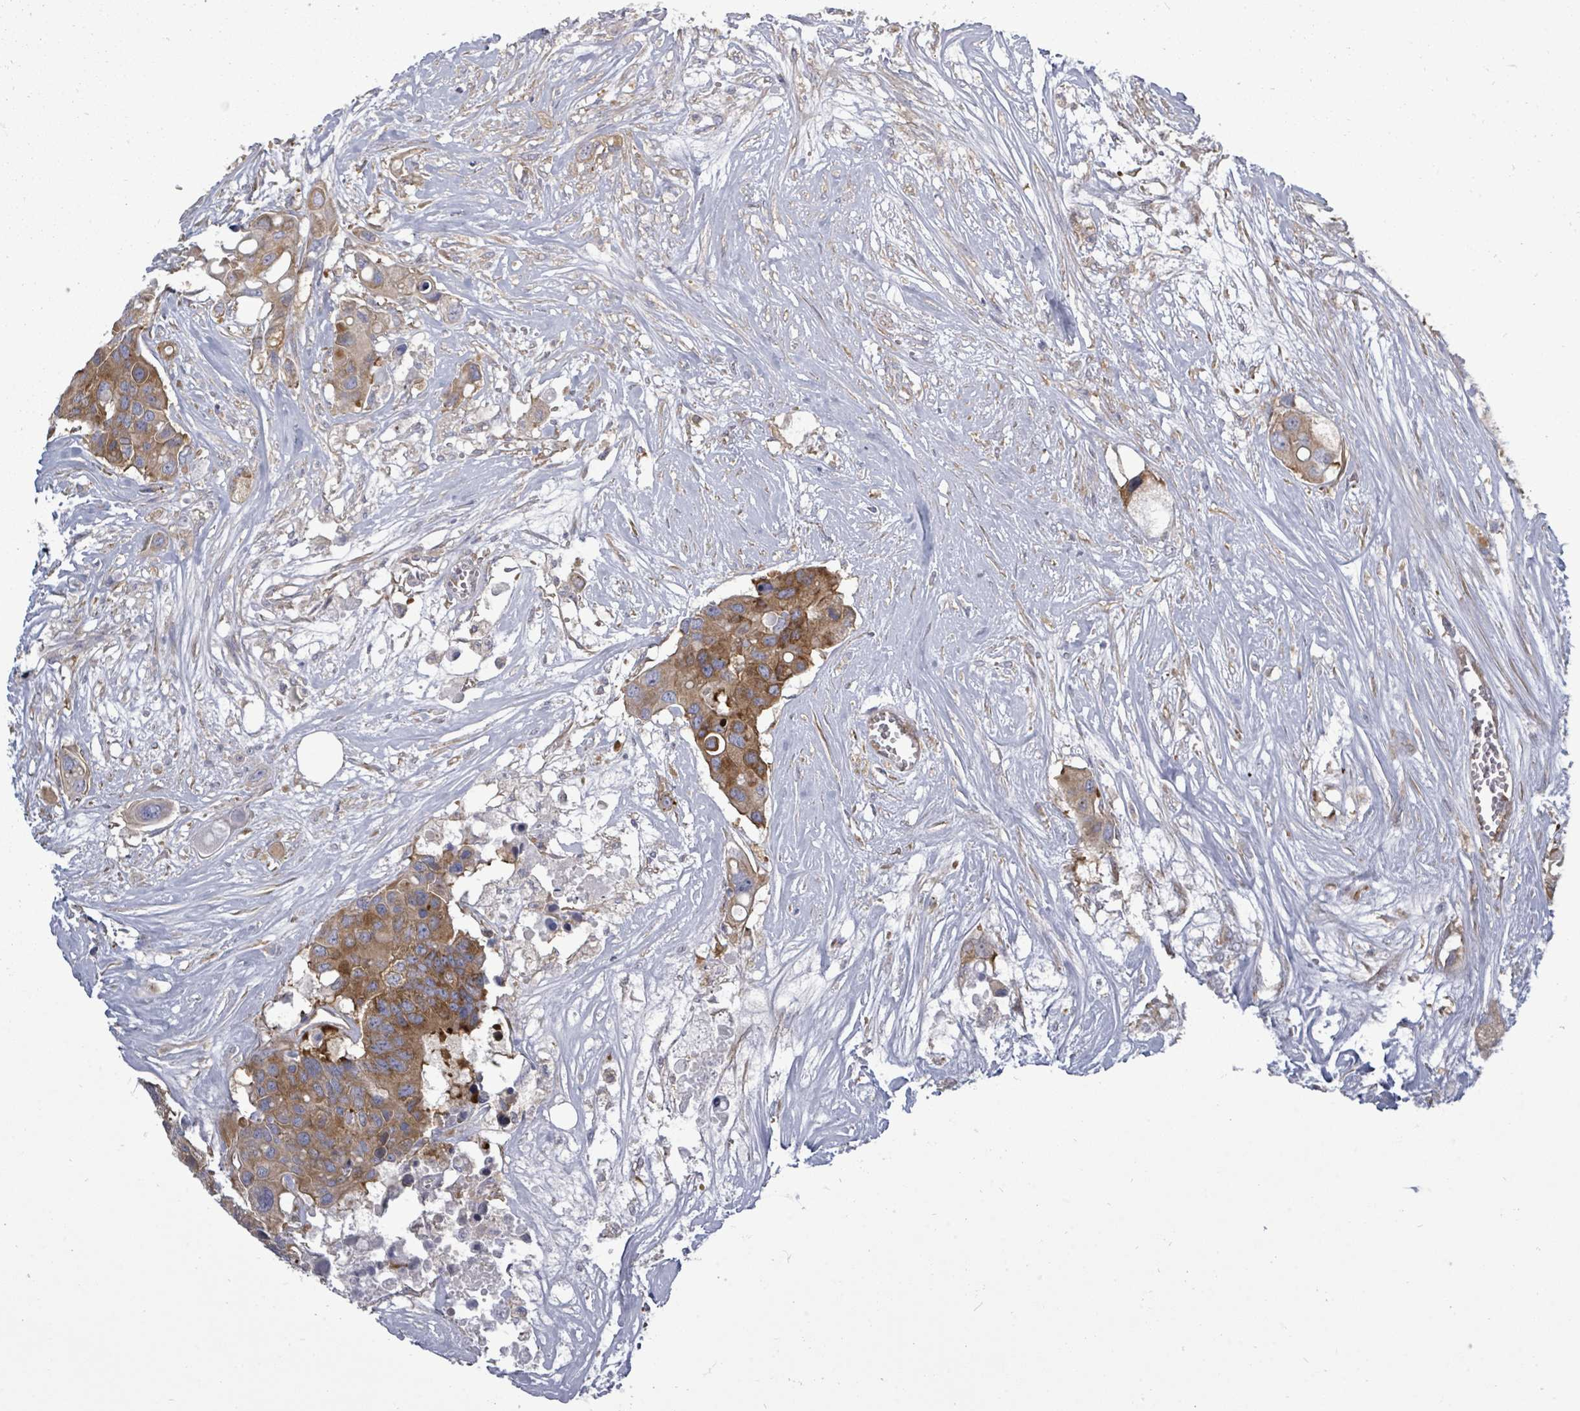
{"staining": {"intensity": "moderate", "quantity": ">75%", "location": "cytoplasmic/membranous"}, "tissue": "colorectal cancer", "cell_type": "Tumor cells", "image_type": "cancer", "snomed": [{"axis": "morphology", "description": "Adenocarcinoma, NOS"}, {"axis": "topography", "description": "Colon"}], "caption": "The micrograph displays immunohistochemical staining of adenocarcinoma (colorectal). There is moderate cytoplasmic/membranous positivity is identified in approximately >75% of tumor cells.", "gene": "EIF3C", "patient": {"sex": "male", "age": 77}}